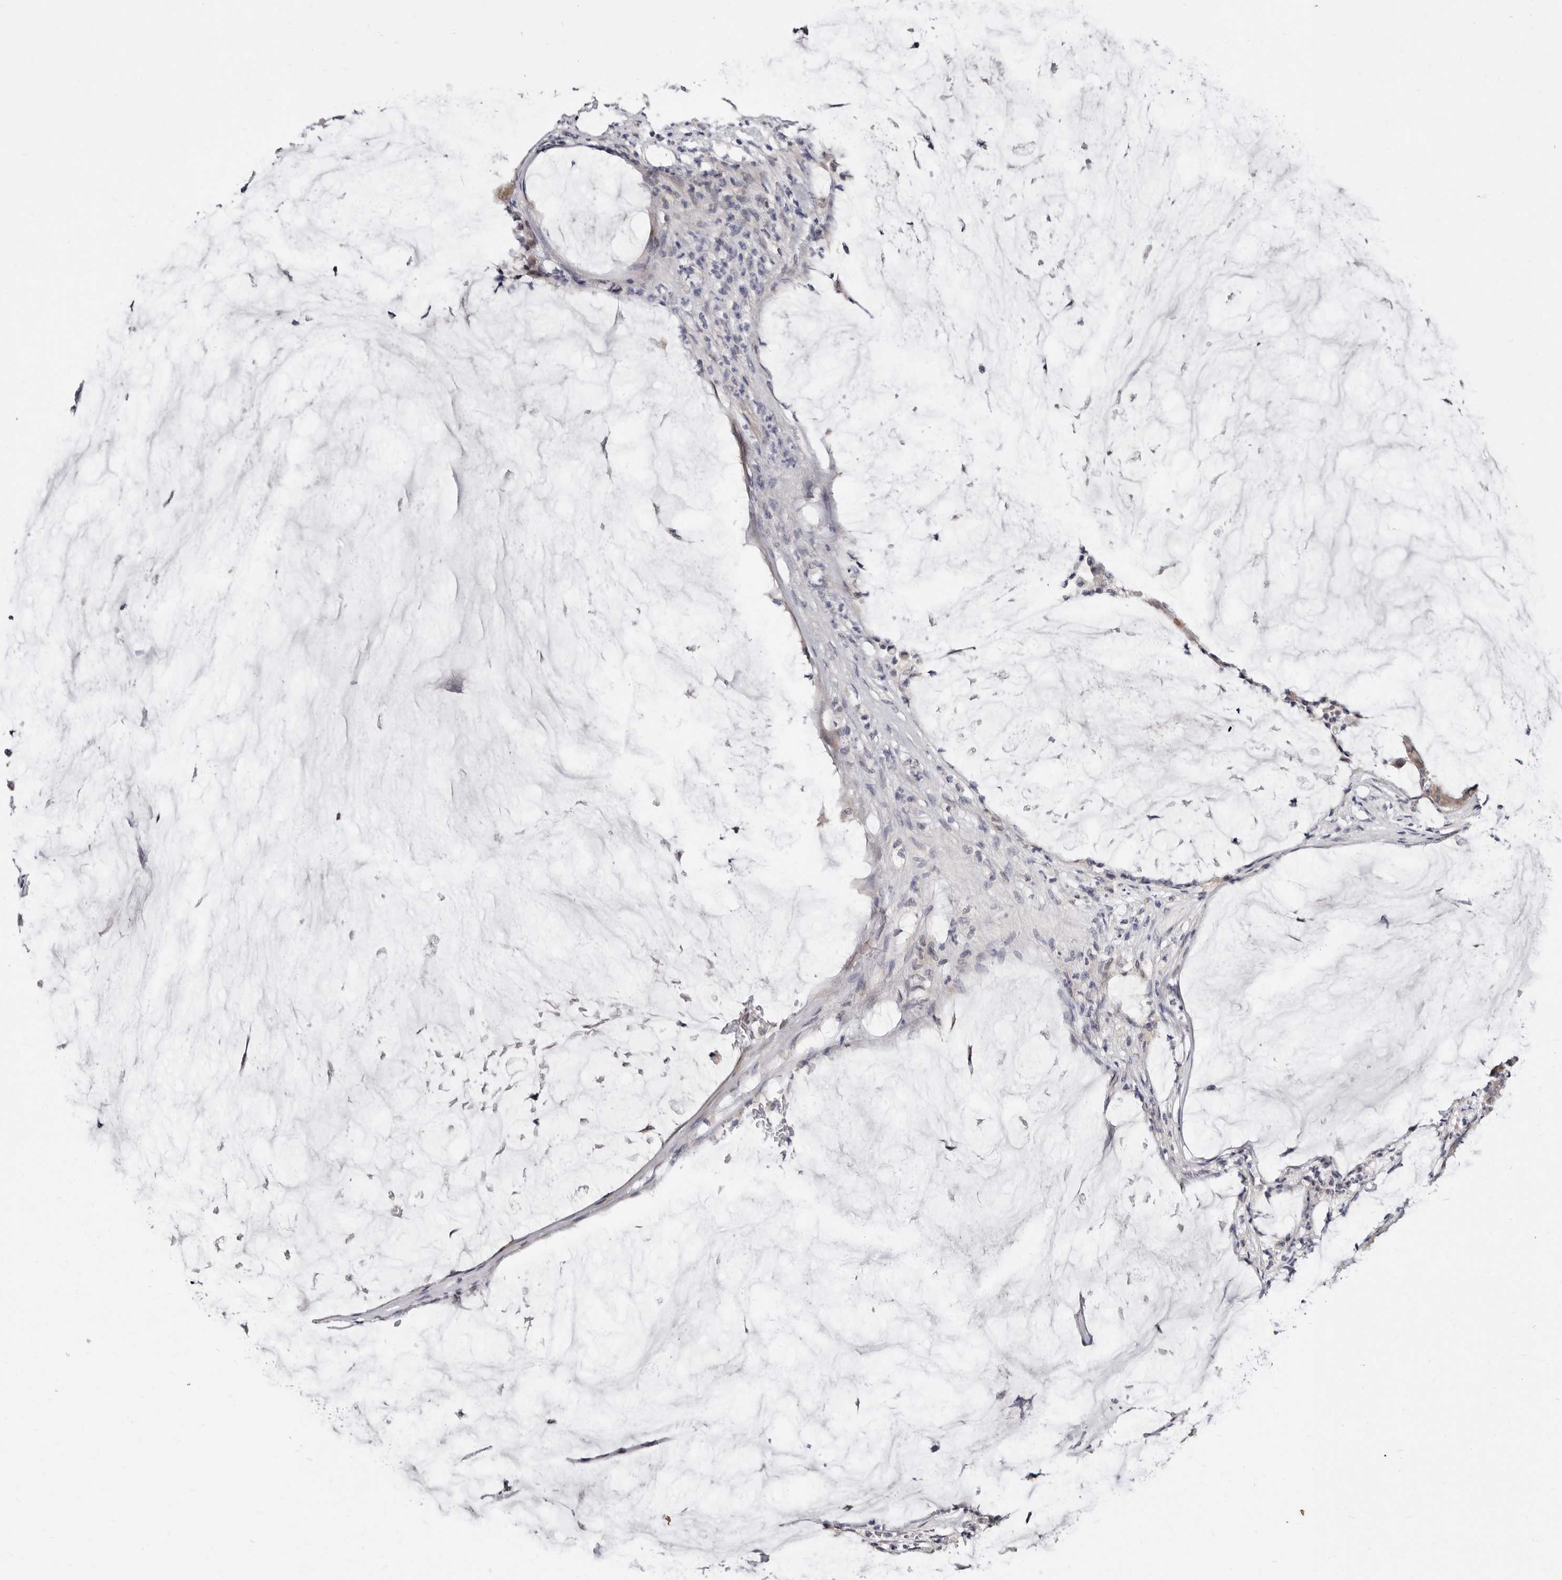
{"staining": {"intensity": "weak", "quantity": "25%-75%", "location": "cytoplasmic/membranous"}, "tissue": "pancreatic cancer", "cell_type": "Tumor cells", "image_type": "cancer", "snomed": [{"axis": "morphology", "description": "Adenocarcinoma, NOS"}, {"axis": "topography", "description": "Pancreas"}], "caption": "There is low levels of weak cytoplasmic/membranous staining in tumor cells of pancreatic adenocarcinoma, as demonstrated by immunohistochemical staining (brown color).", "gene": "KLHL4", "patient": {"sex": "male", "age": 41}}